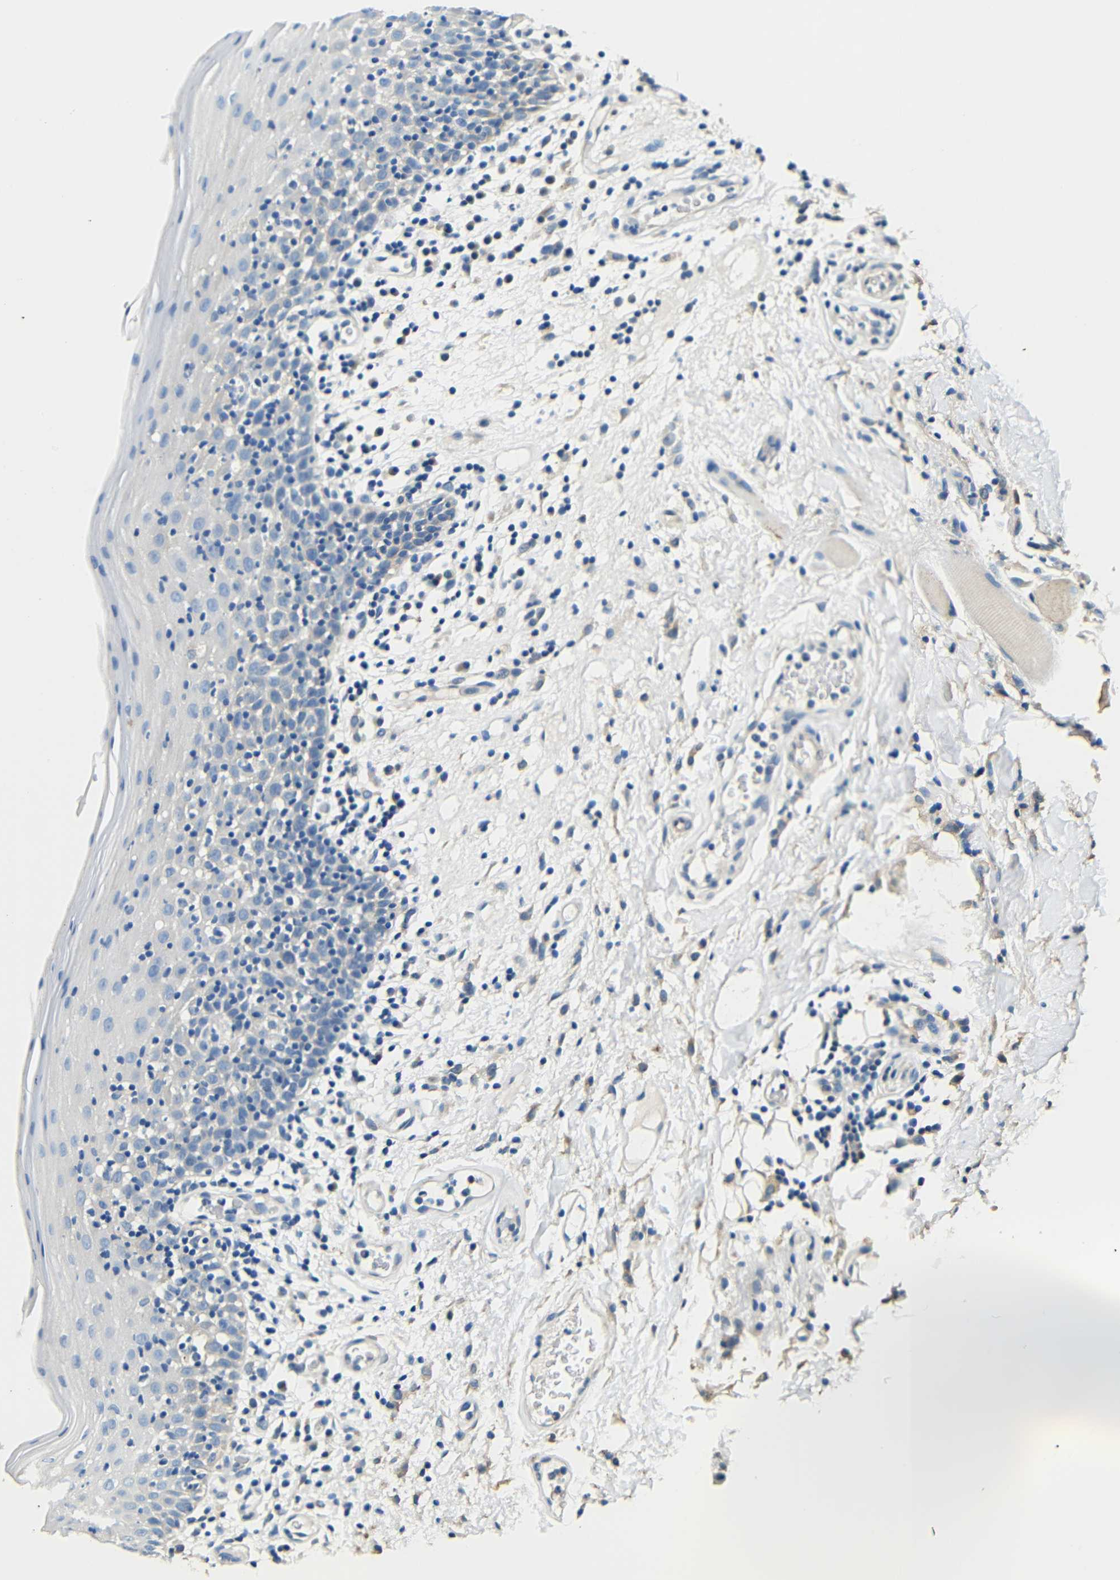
{"staining": {"intensity": "negative", "quantity": "none", "location": "none"}, "tissue": "oral mucosa", "cell_type": "Squamous epithelial cells", "image_type": "normal", "snomed": [{"axis": "morphology", "description": "Normal tissue, NOS"}, {"axis": "morphology", "description": "Squamous cell carcinoma, NOS"}, {"axis": "topography", "description": "Skeletal muscle"}, {"axis": "topography", "description": "Oral tissue"}], "caption": "Unremarkable oral mucosa was stained to show a protein in brown. There is no significant staining in squamous epithelial cells. Nuclei are stained in blue.", "gene": "FMO5", "patient": {"sex": "male", "age": 71}}